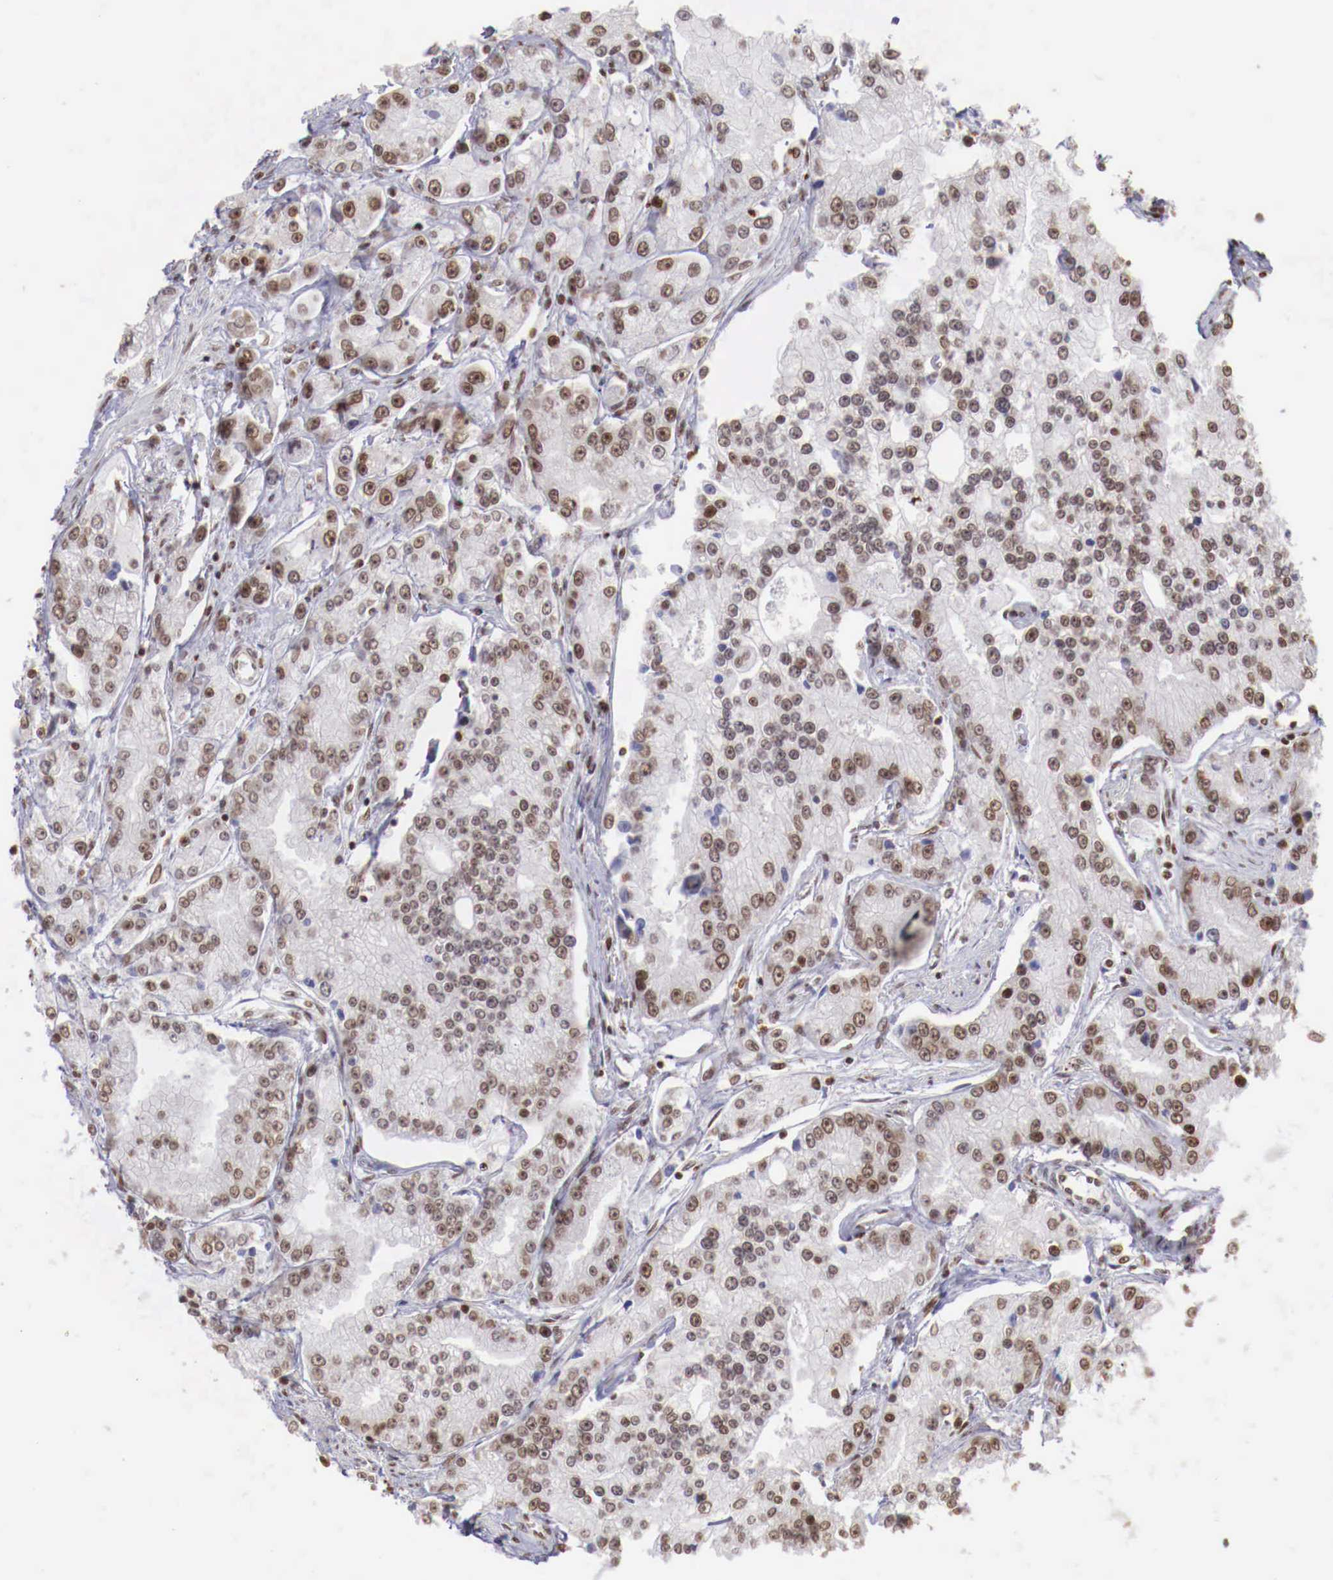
{"staining": {"intensity": "weak", "quantity": ">75%", "location": "nuclear"}, "tissue": "prostate cancer", "cell_type": "Tumor cells", "image_type": "cancer", "snomed": [{"axis": "morphology", "description": "Adenocarcinoma, Medium grade"}, {"axis": "topography", "description": "Prostate"}], "caption": "Prostate medium-grade adenocarcinoma stained for a protein (brown) shows weak nuclear positive staining in approximately >75% of tumor cells.", "gene": "MAX", "patient": {"sex": "male", "age": 72}}